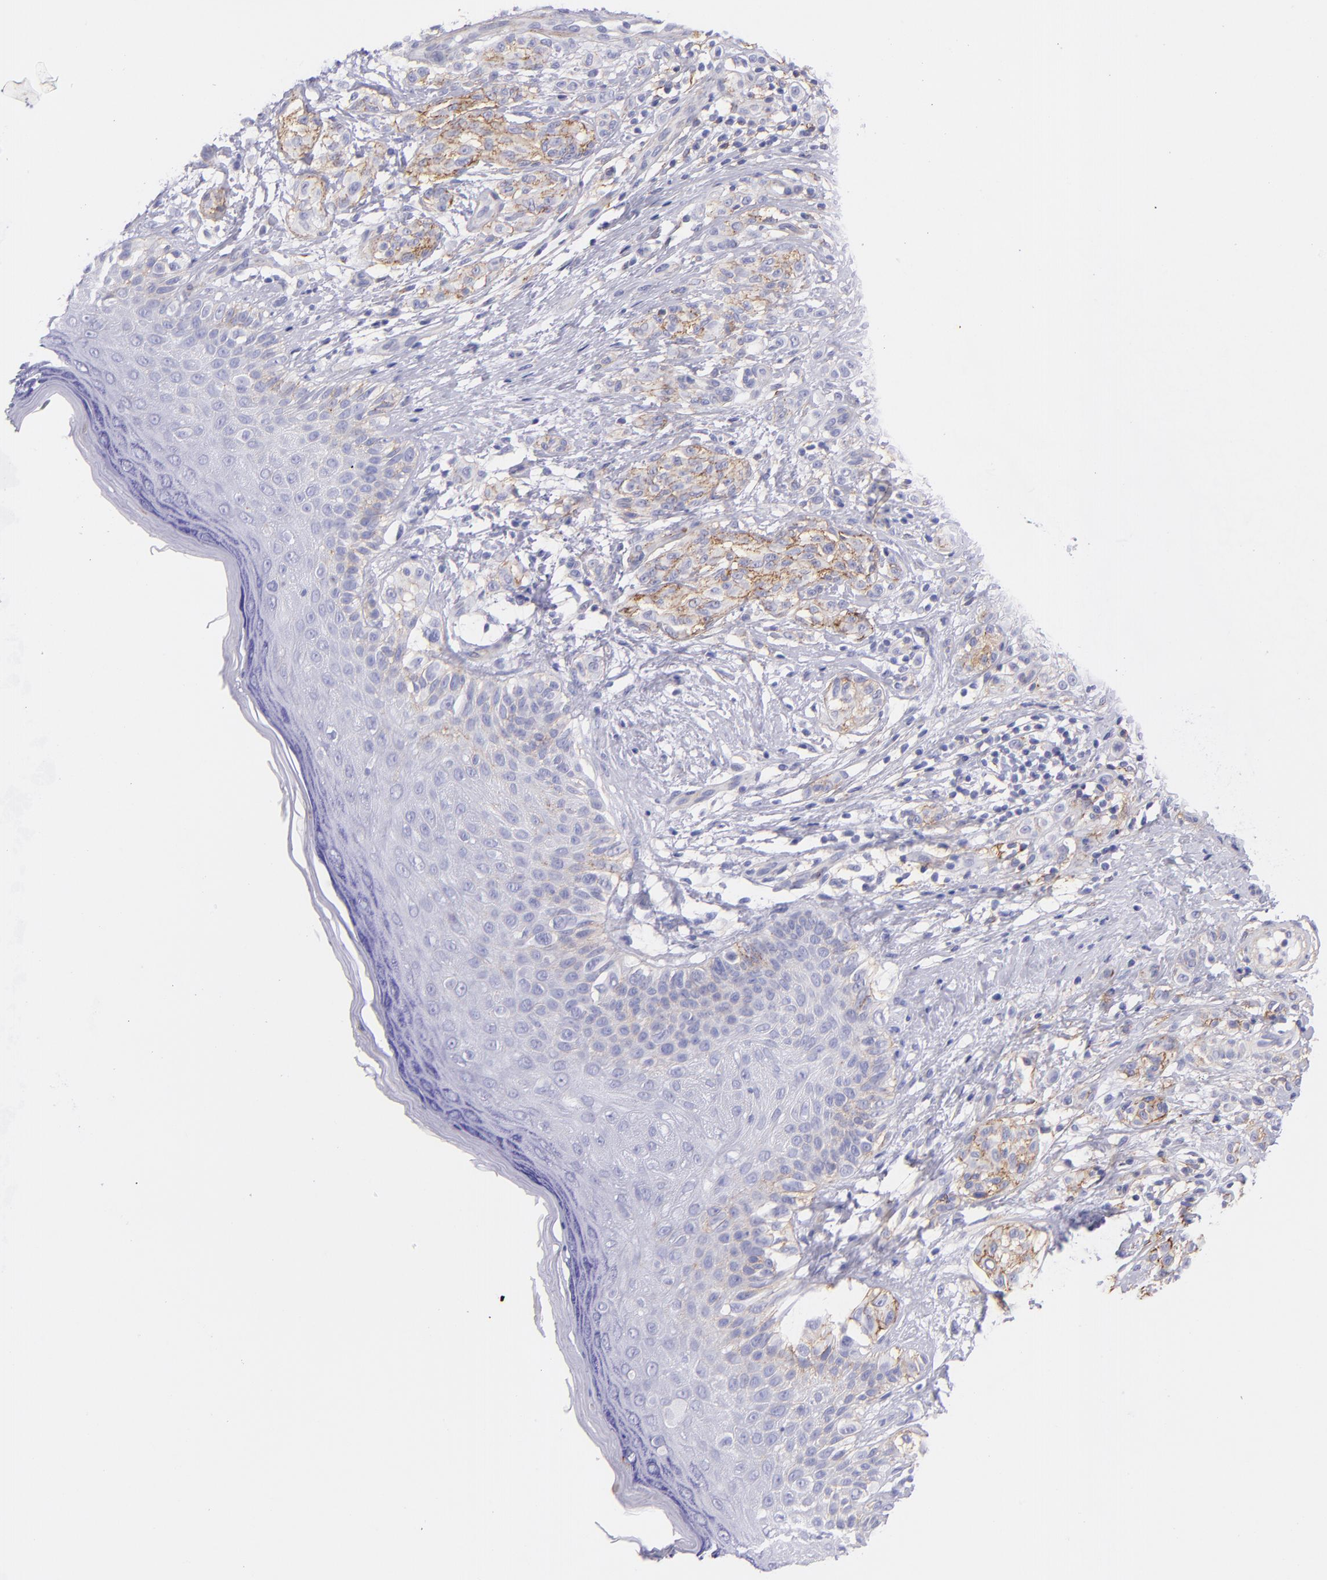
{"staining": {"intensity": "negative", "quantity": "none", "location": "none"}, "tissue": "melanoma", "cell_type": "Tumor cells", "image_type": "cancer", "snomed": [{"axis": "morphology", "description": "Malignant melanoma, NOS"}, {"axis": "topography", "description": "Skin"}], "caption": "Melanoma stained for a protein using immunohistochemistry demonstrates no positivity tumor cells.", "gene": "CD81", "patient": {"sex": "male", "age": 57}}